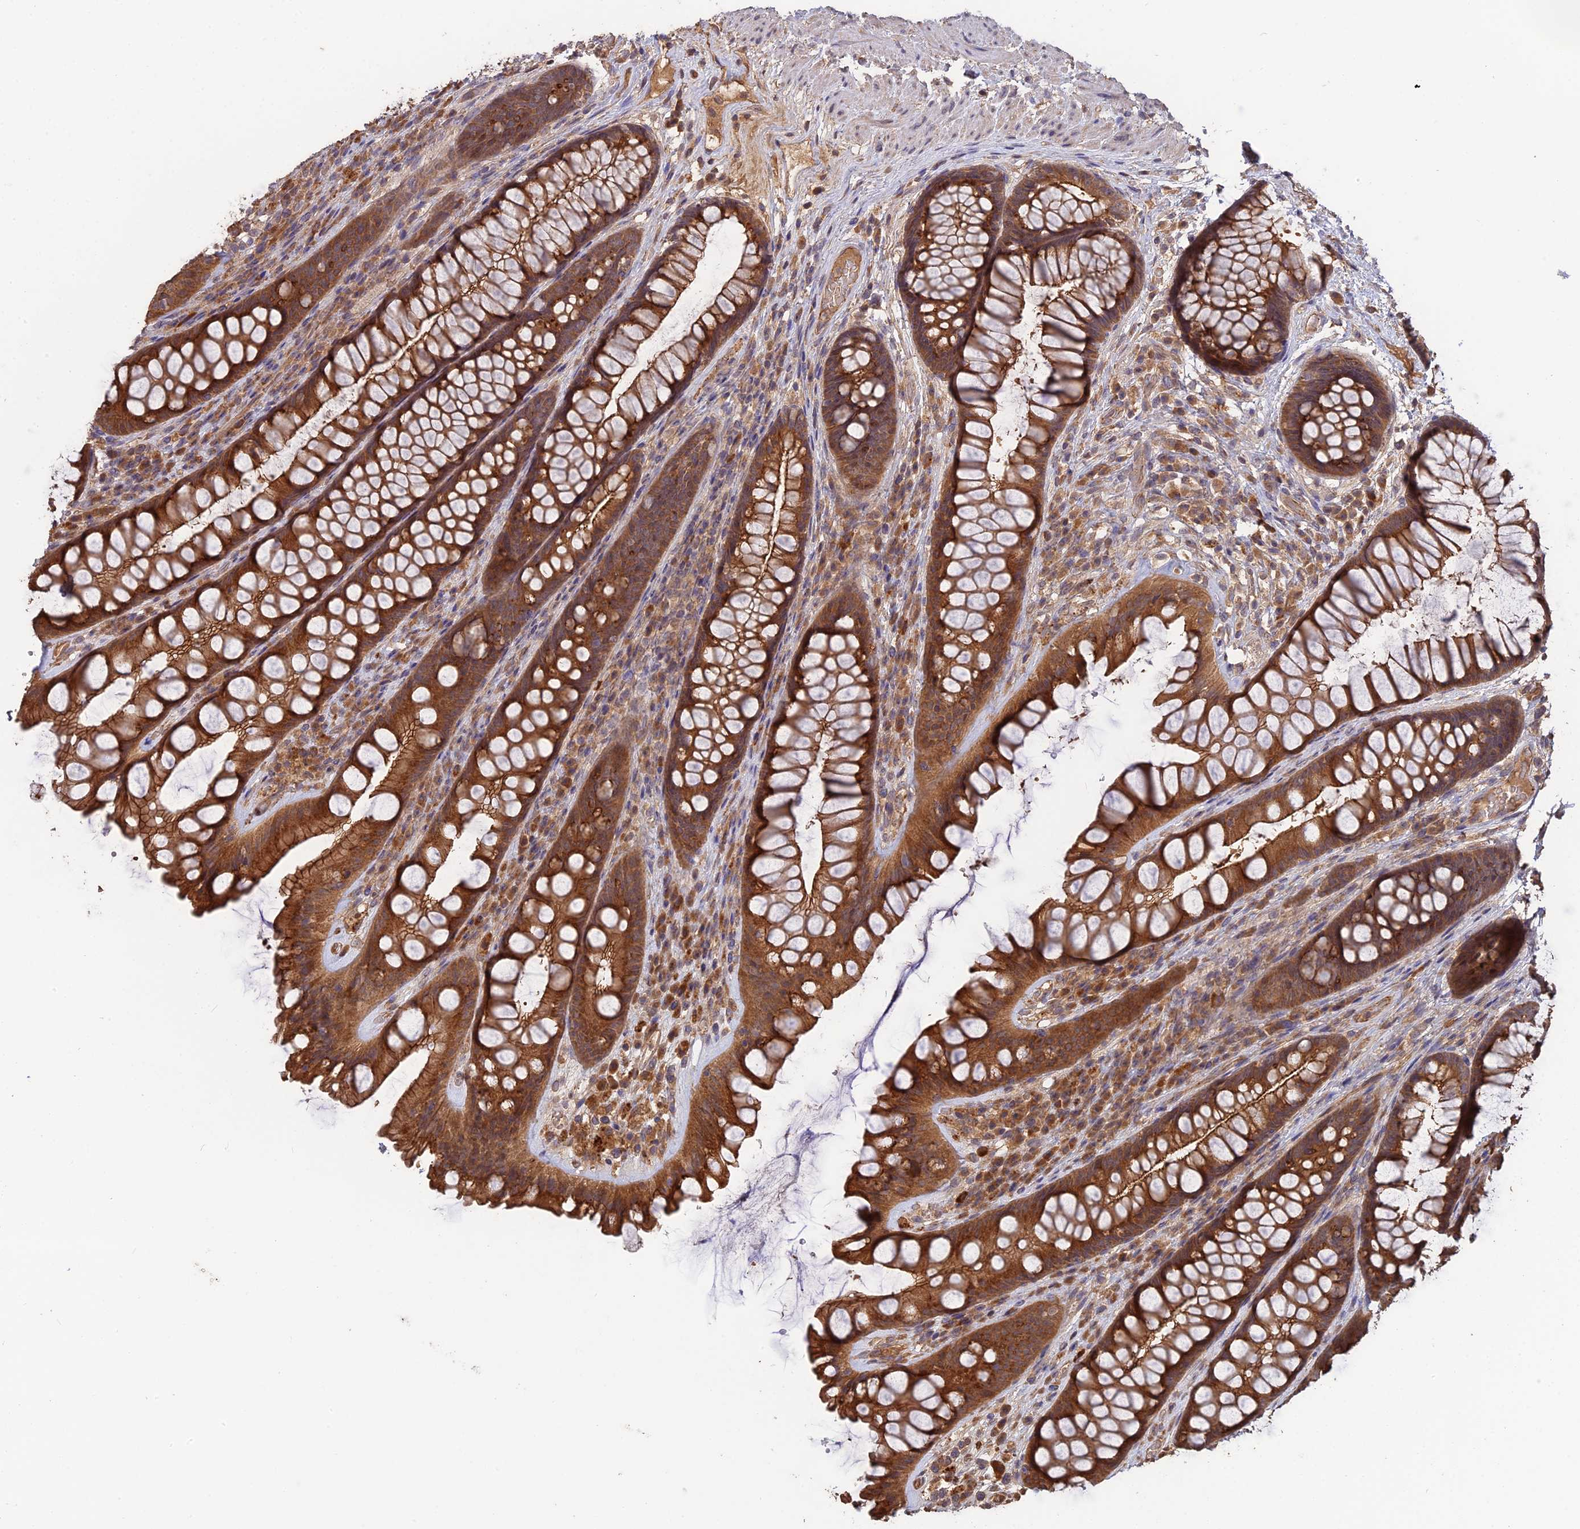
{"staining": {"intensity": "strong", "quantity": ">75%", "location": "cytoplasmic/membranous"}, "tissue": "rectum", "cell_type": "Glandular cells", "image_type": "normal", "snomed": [{"axis": "morphology", "description": "Normal tissue, NOS"}, {"axis": "topography", "description": "Rectum"}], "caption": "Immunohistochemistry (DAB) staining of normal human rectum shows strong cytoplasmic/membranous protein staining in approximately >75% of glandular cells. The protein is stained brown, and the nuclei are stained in blue (DAB IHC with brightfield microscopy, high magnification).", "gene": "ARHGAP40", "patient": {"sex": "male", "age": 74}}